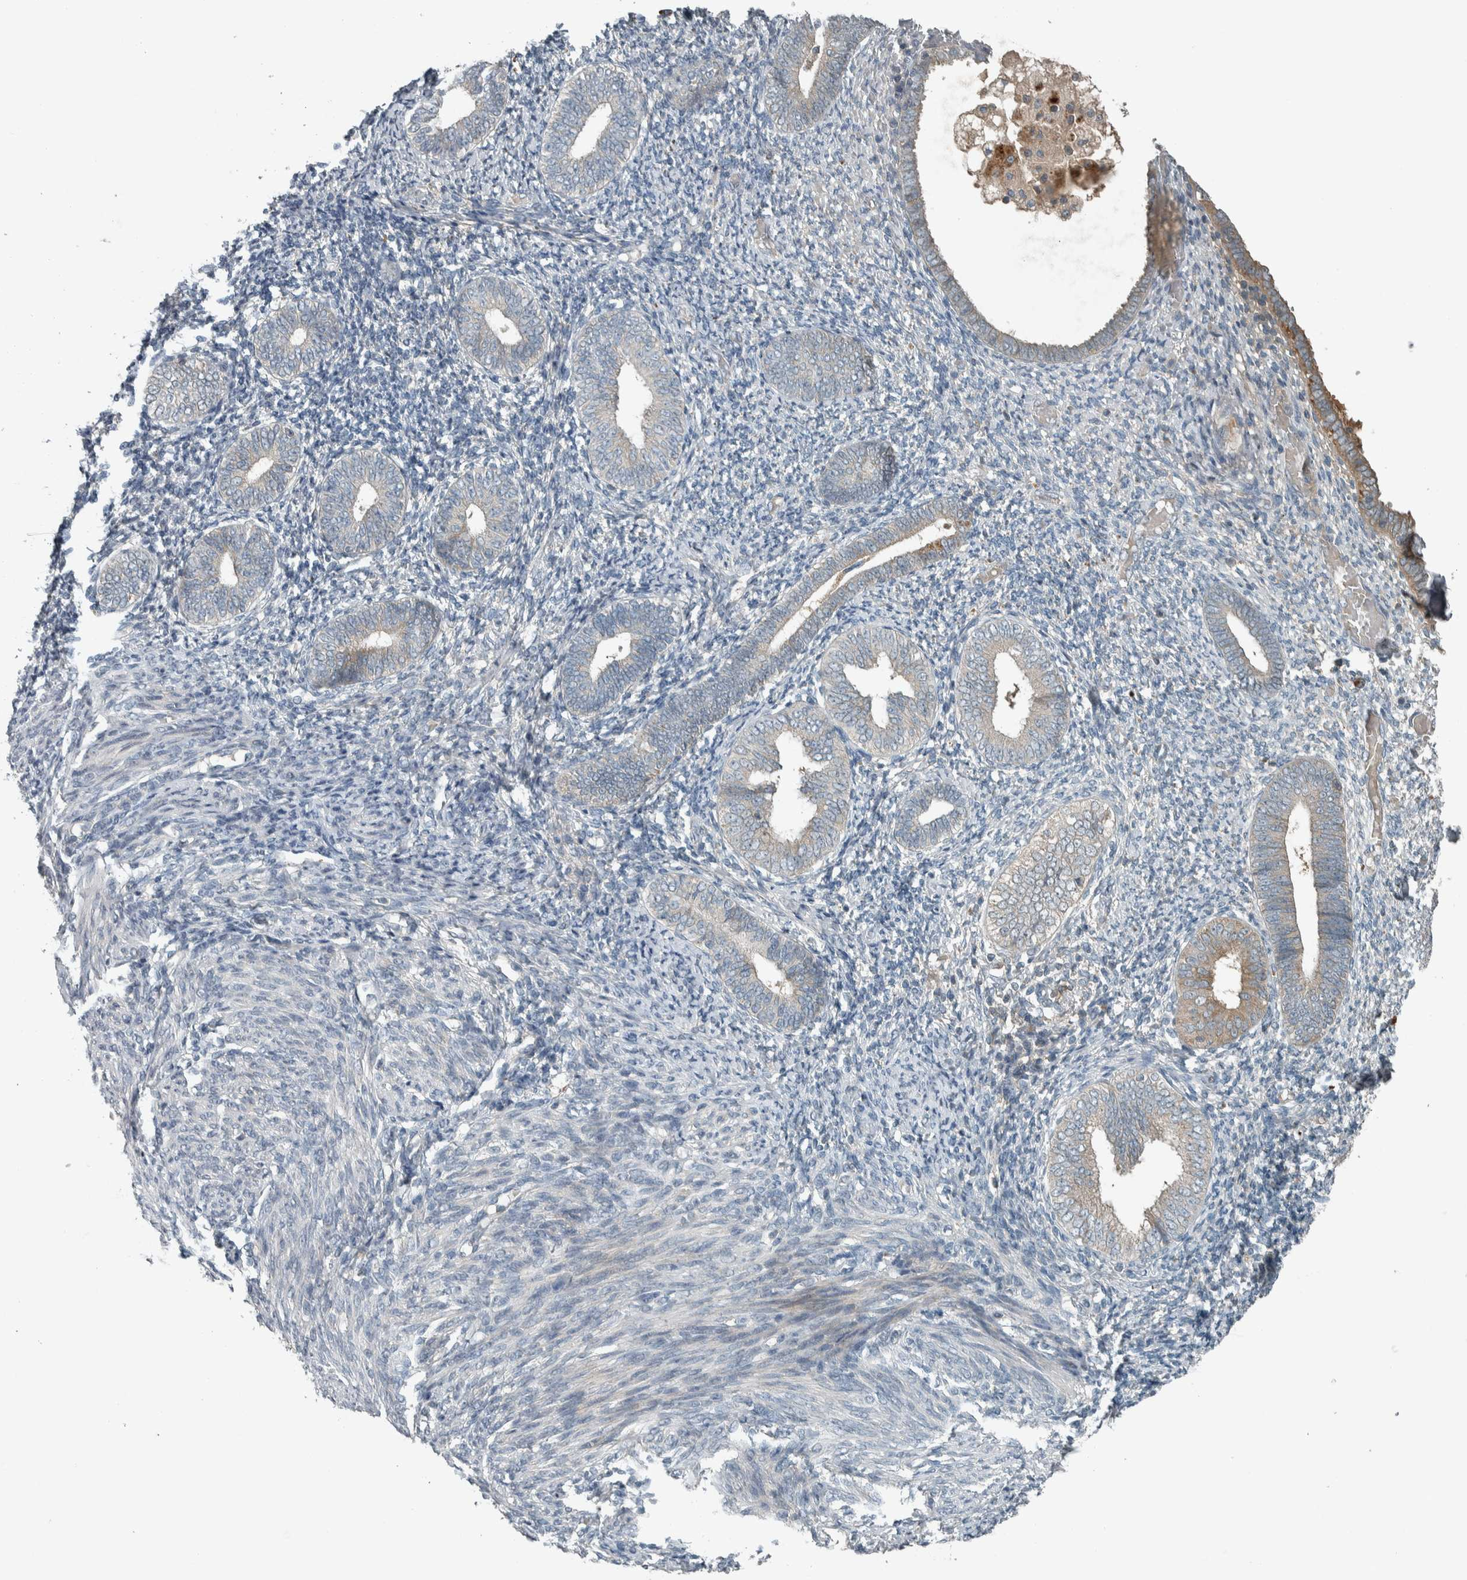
{"staining": {"intensity": "negative", "quantity": "none", "location": "none"}, "tissue": "endometrium", "cell_type": "Cells in endometrial stroma", "image_type": "normal", "snomed": [{"axis": "morphology", "description": "Normal tissue, NOS"}, {"axis": "topography", "description": "Endometrium"}], "caption": "Endometrium stained for a protein using immunohistochemistry shows no positivity cells in endometrial stroma.", "gene": "CLCN2", "patient": {"sex": "female", "age": 66}}